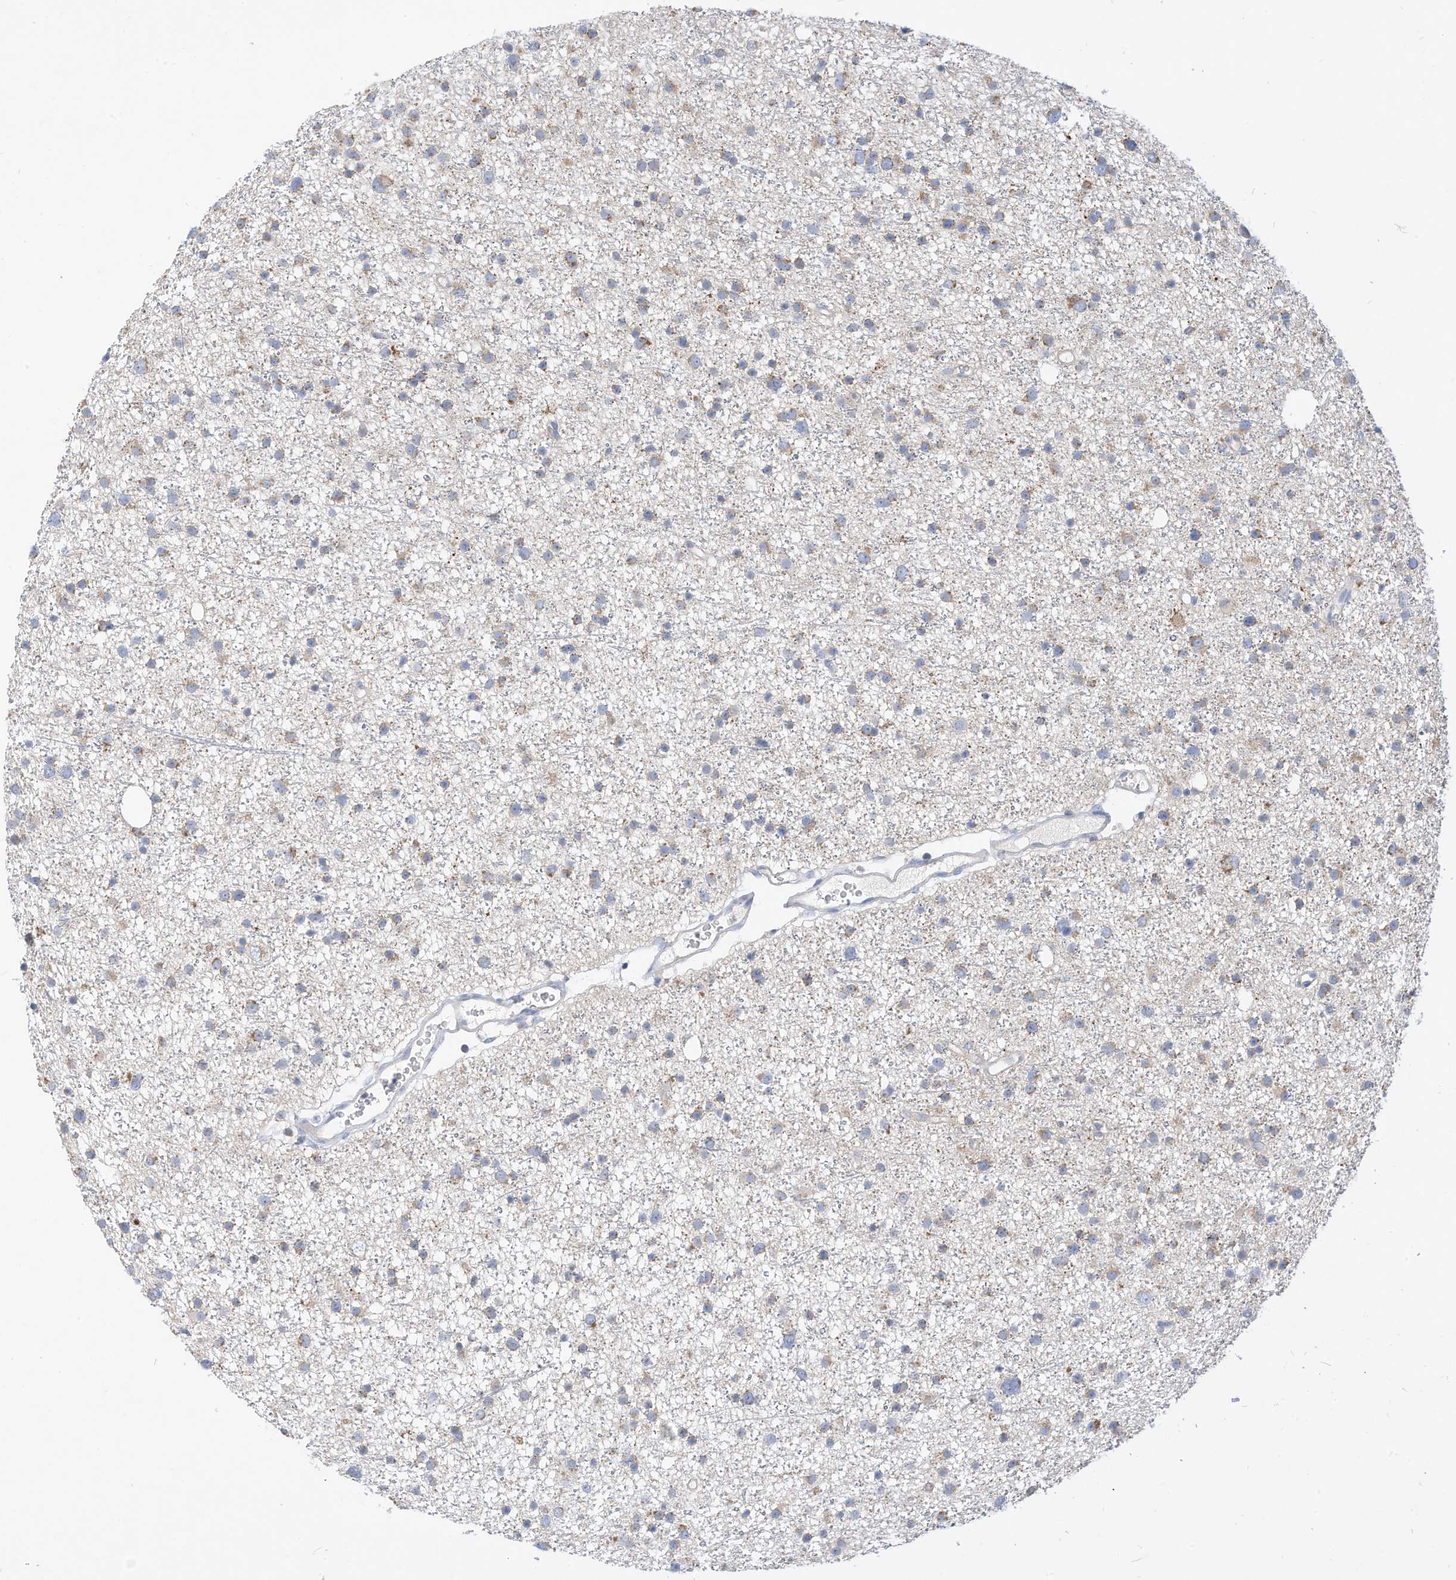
{"staining": {"intensity": "weak", "quantity": "25%-75%", "location": "cytoplasmic/membranous"}, "tissue": "glioma", "cell_type": "Tumor cells", "image_type": "cancer", "snomed": [{"axis": "morphology", "description": "Glioma, malignant, Low grade"}, {"axis": "topography", "description": "Cerebral cortex"}], "caption": "Protein analysis of glioma tissue reveals weak cytoplasmic/membranous positivity in about 25%-75% of tumor cells.", "gene": "RHOH", "patient": {"sex": "female", "age": 39}}